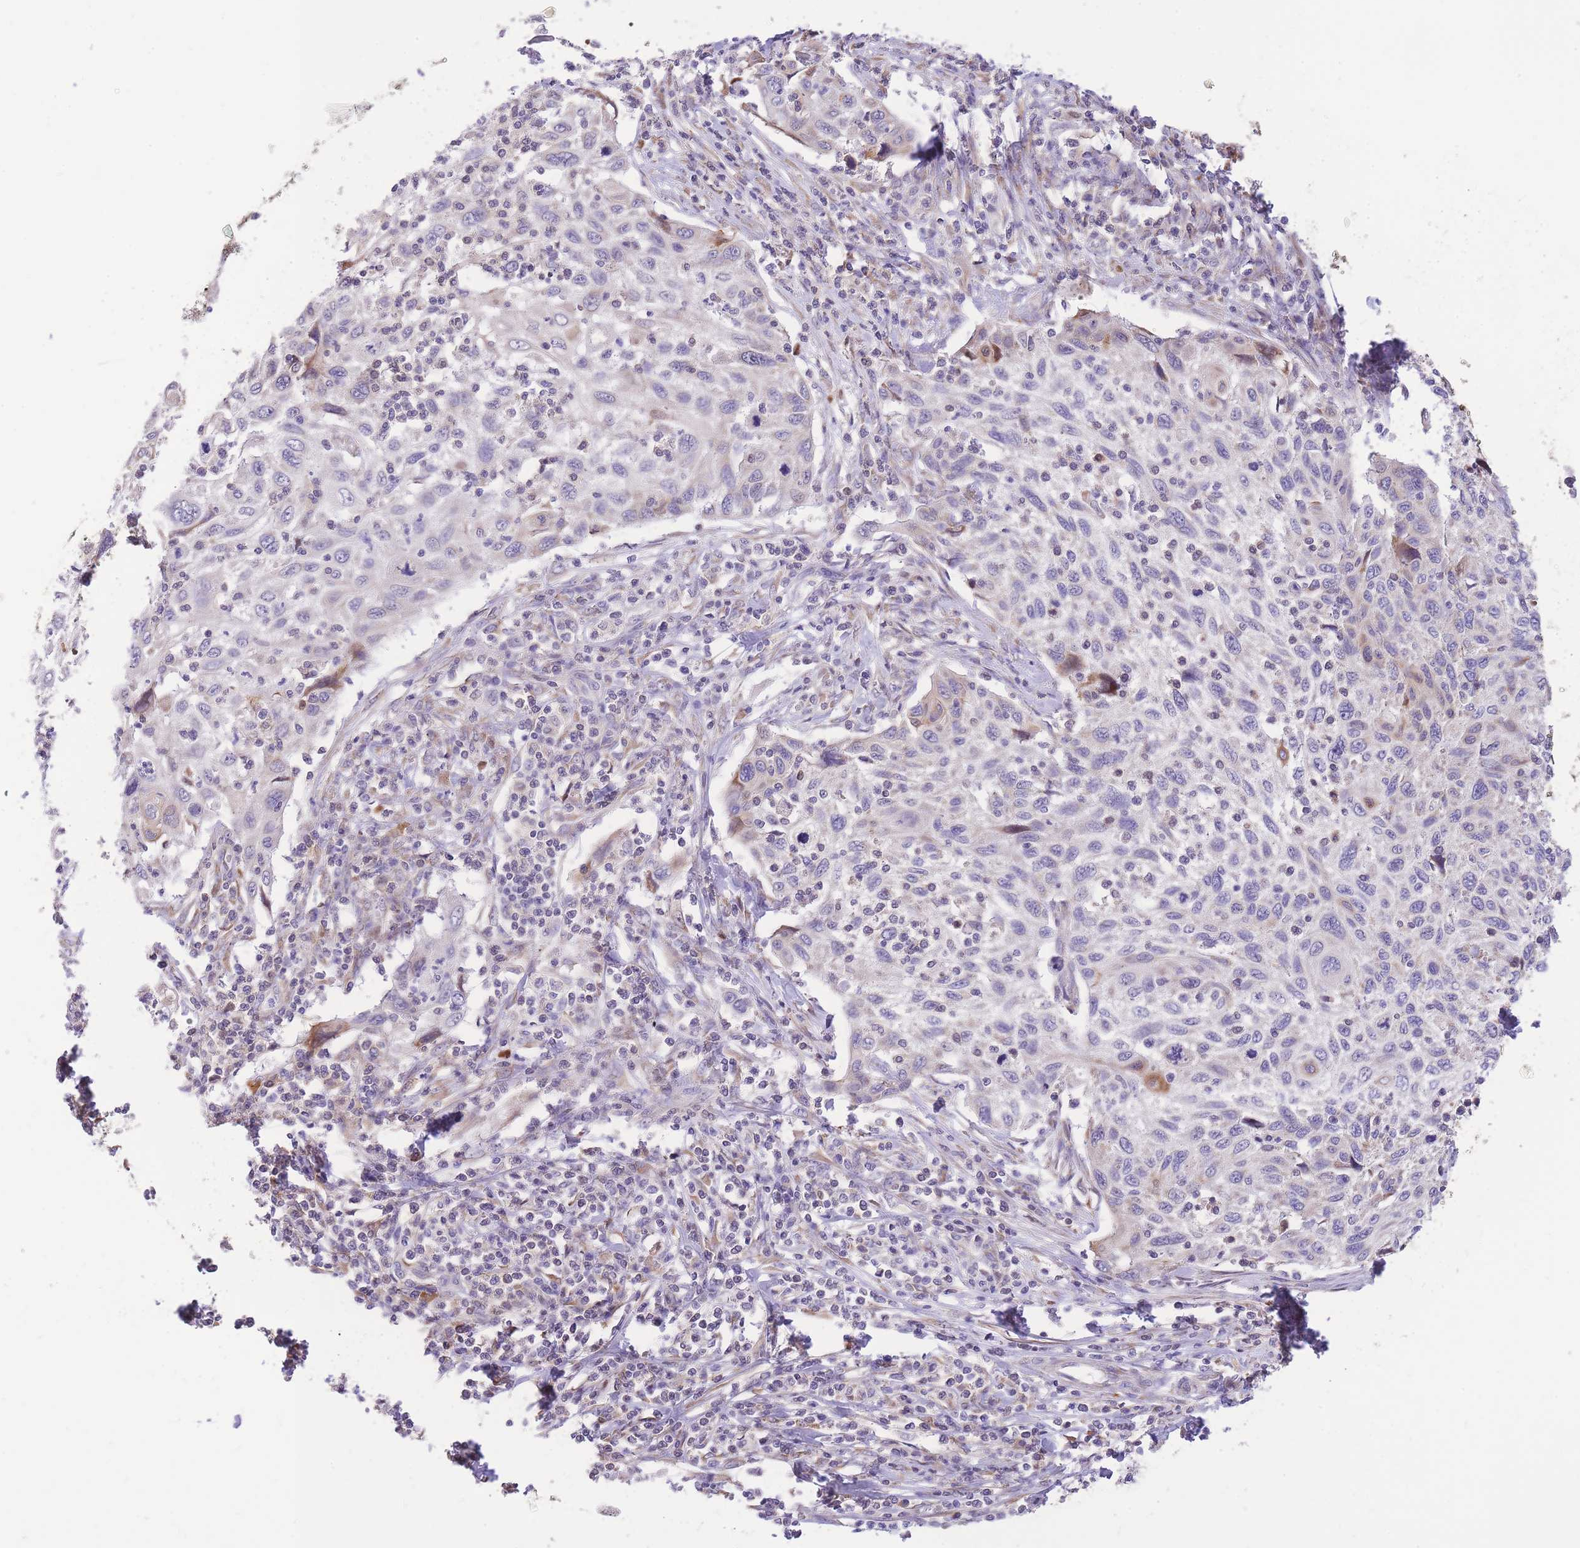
{"staining": {"intensity": "negative", "quantity": "none", "location": "none"}, "tissue": "cervical cancer", "cell_type": "Tumor cells", "image_type": "cancer", "snomed": [{"axis": "morphology", "description": "Squamous cell carcinoma, NOS"}, {"axis": "topography", "description": "Cervix"}], "caption": "IHC photomicrograph of human cervical cancer stained for a protein (brown), which exhibits no staining in tumor cells. Nuclei are stained in blue.", "gene": "TOPAZ1", "patient": {"sex": "female", "age": 70}}